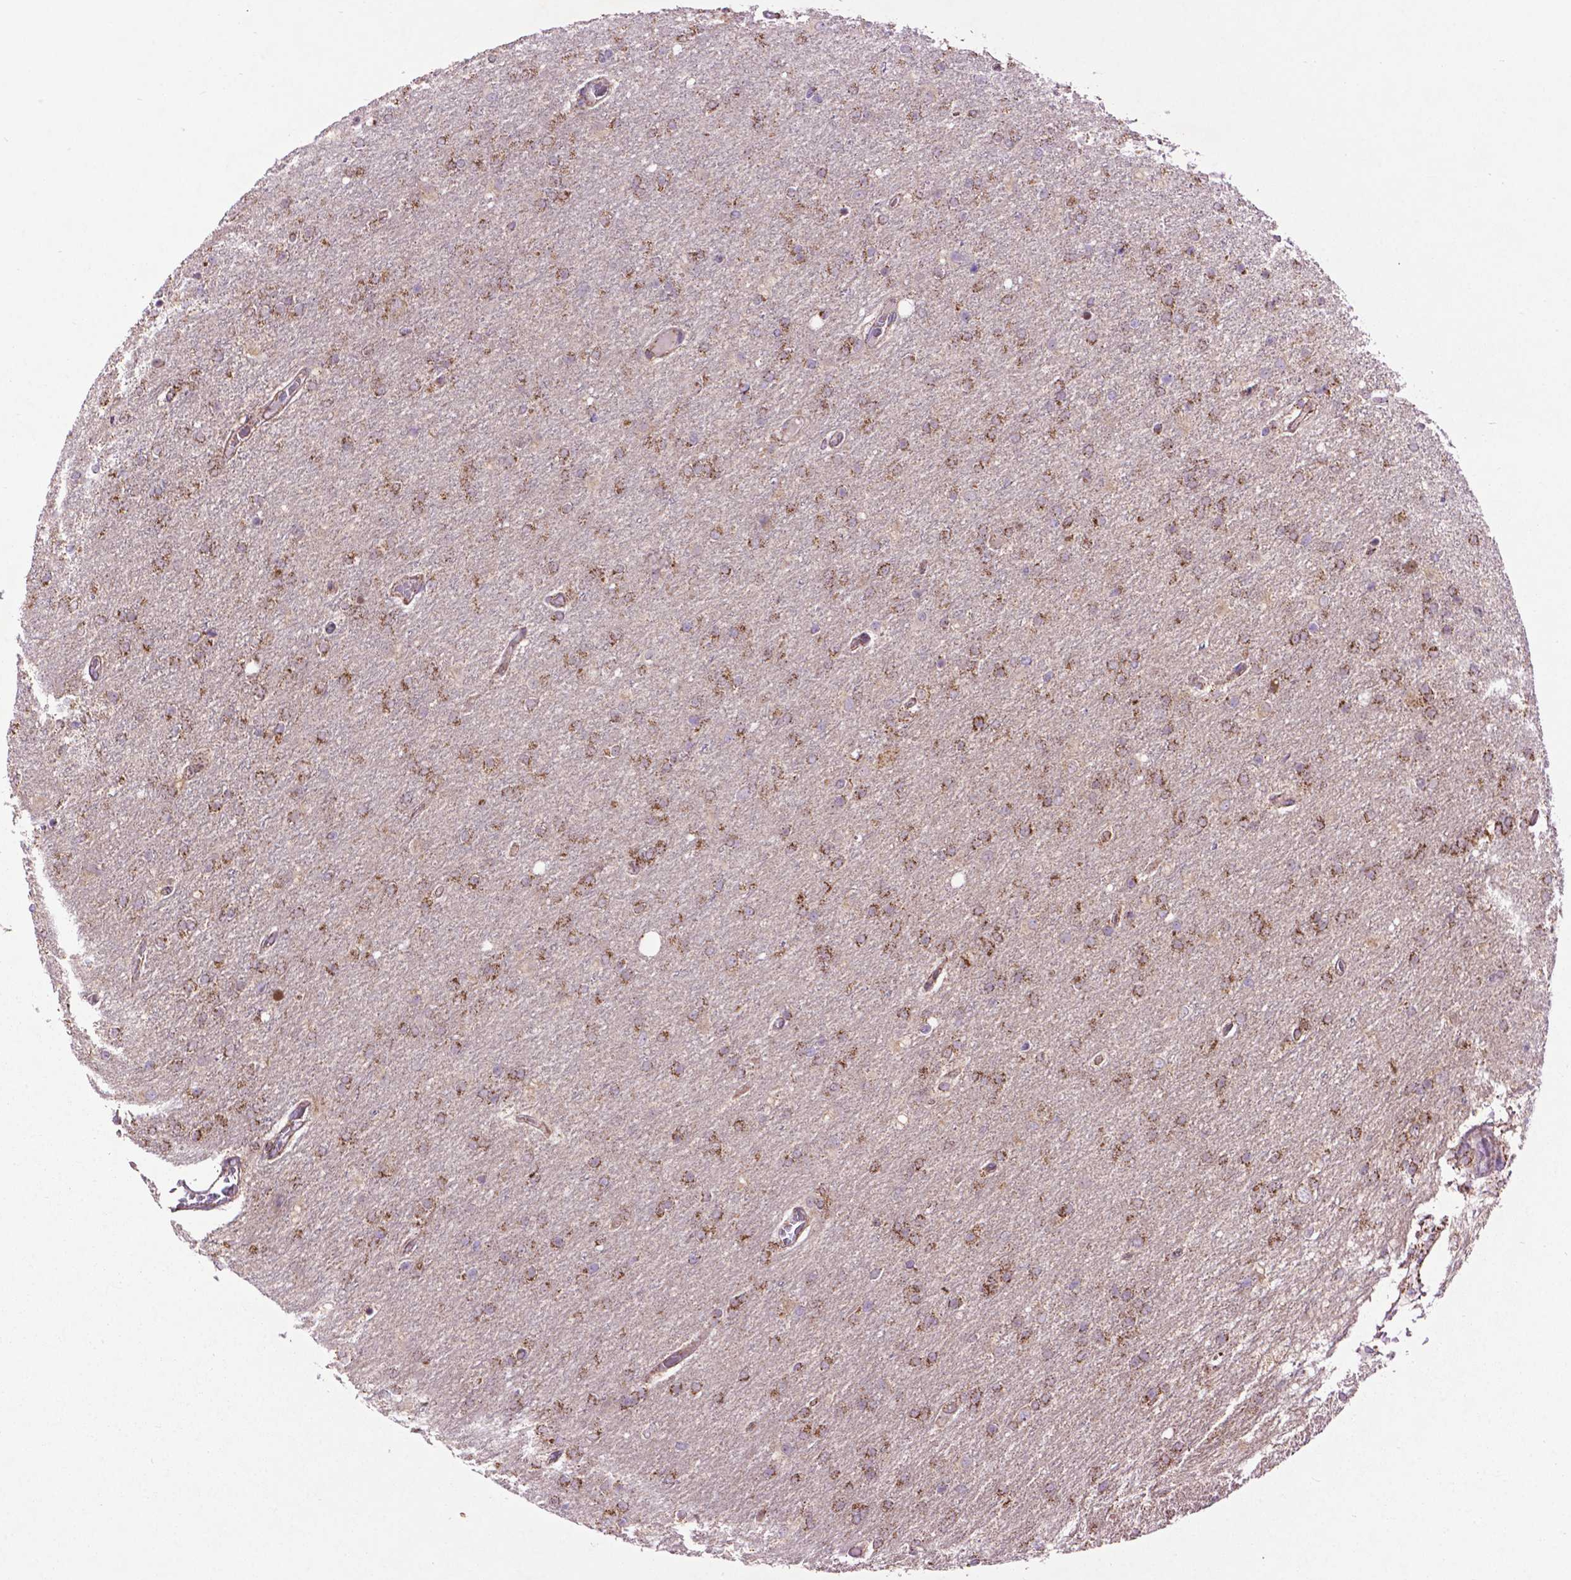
{"staining": {"intensity": "moderate", "quantity": "25%-75%", "location": "cytoplasmic/membranous"}, "tissue": "glioma", "cell_type": "Tumor cells", "image_type": "cancer", "snomed": [{"axis": "morphology", "description": "Glioma, malignant, High grade"}, {"axis": "topography", "description": "Cerebral cortex"}], "caption": "High-power microscopy captured an immunohistochemistry histopathology image of glioma, revealing moderate cytoplasmic/membranous staining in about 25%-75% of tumor cells.", "gene": "PYCR3", "patient": {"sex": "male", "age": 70}}